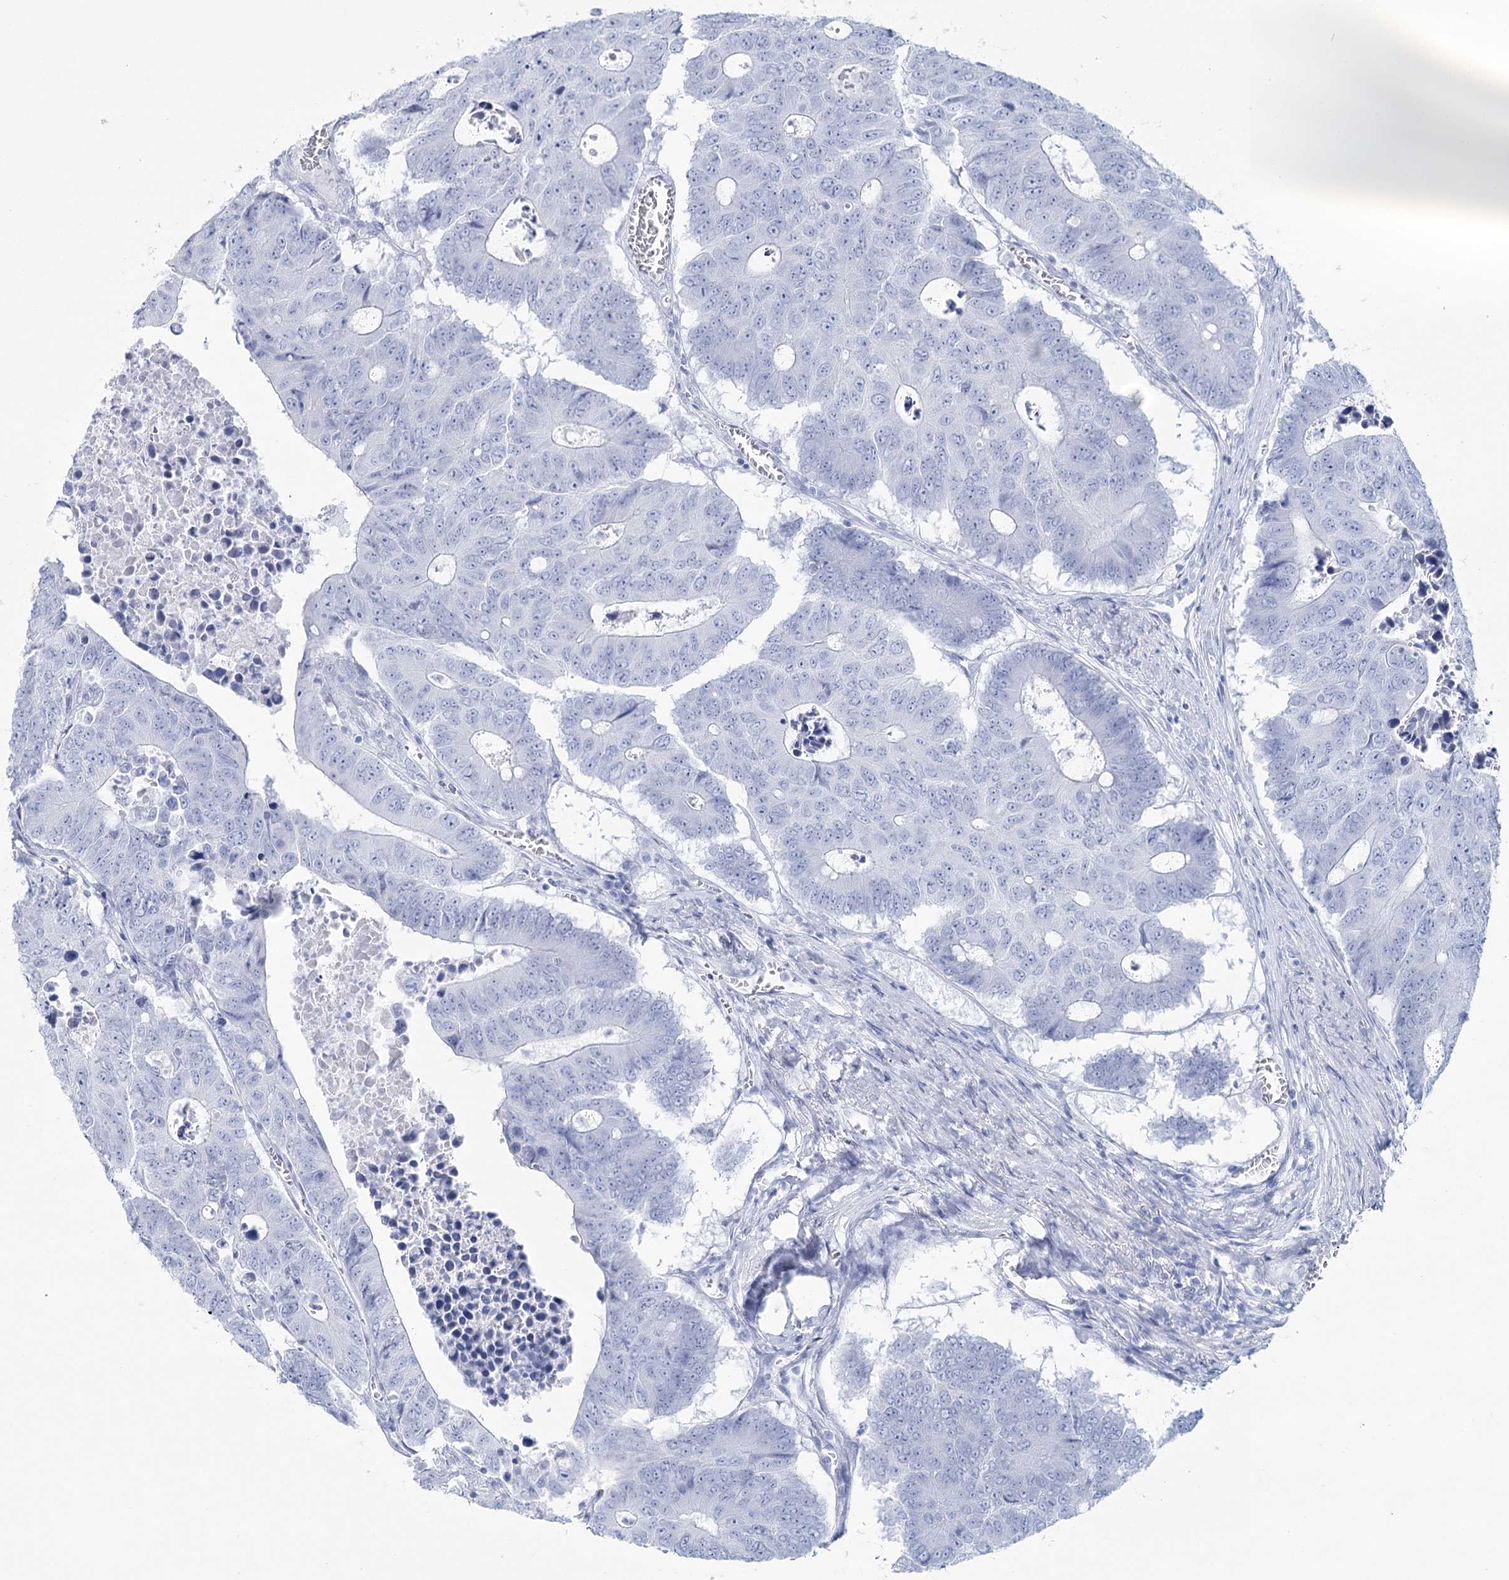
{"staining": {"intensity": "negative", "quantity": "none", "location": "none"}, "tissue": "colorectal cancer", "cell_type": "Tumor cells", "image_type": "cancer", "snomed": [{"axis": "morphology", "description": "Adenocarcinoma, NOS"}, {"axis": "topography", "description": "Colon"}], "caption": "The micrograph reveals no staining of tumor cells in colorectal cancer (adenocarcinoma).", "gene": "CCDC88A", "patient": {"sex": "male", "age": 87}}